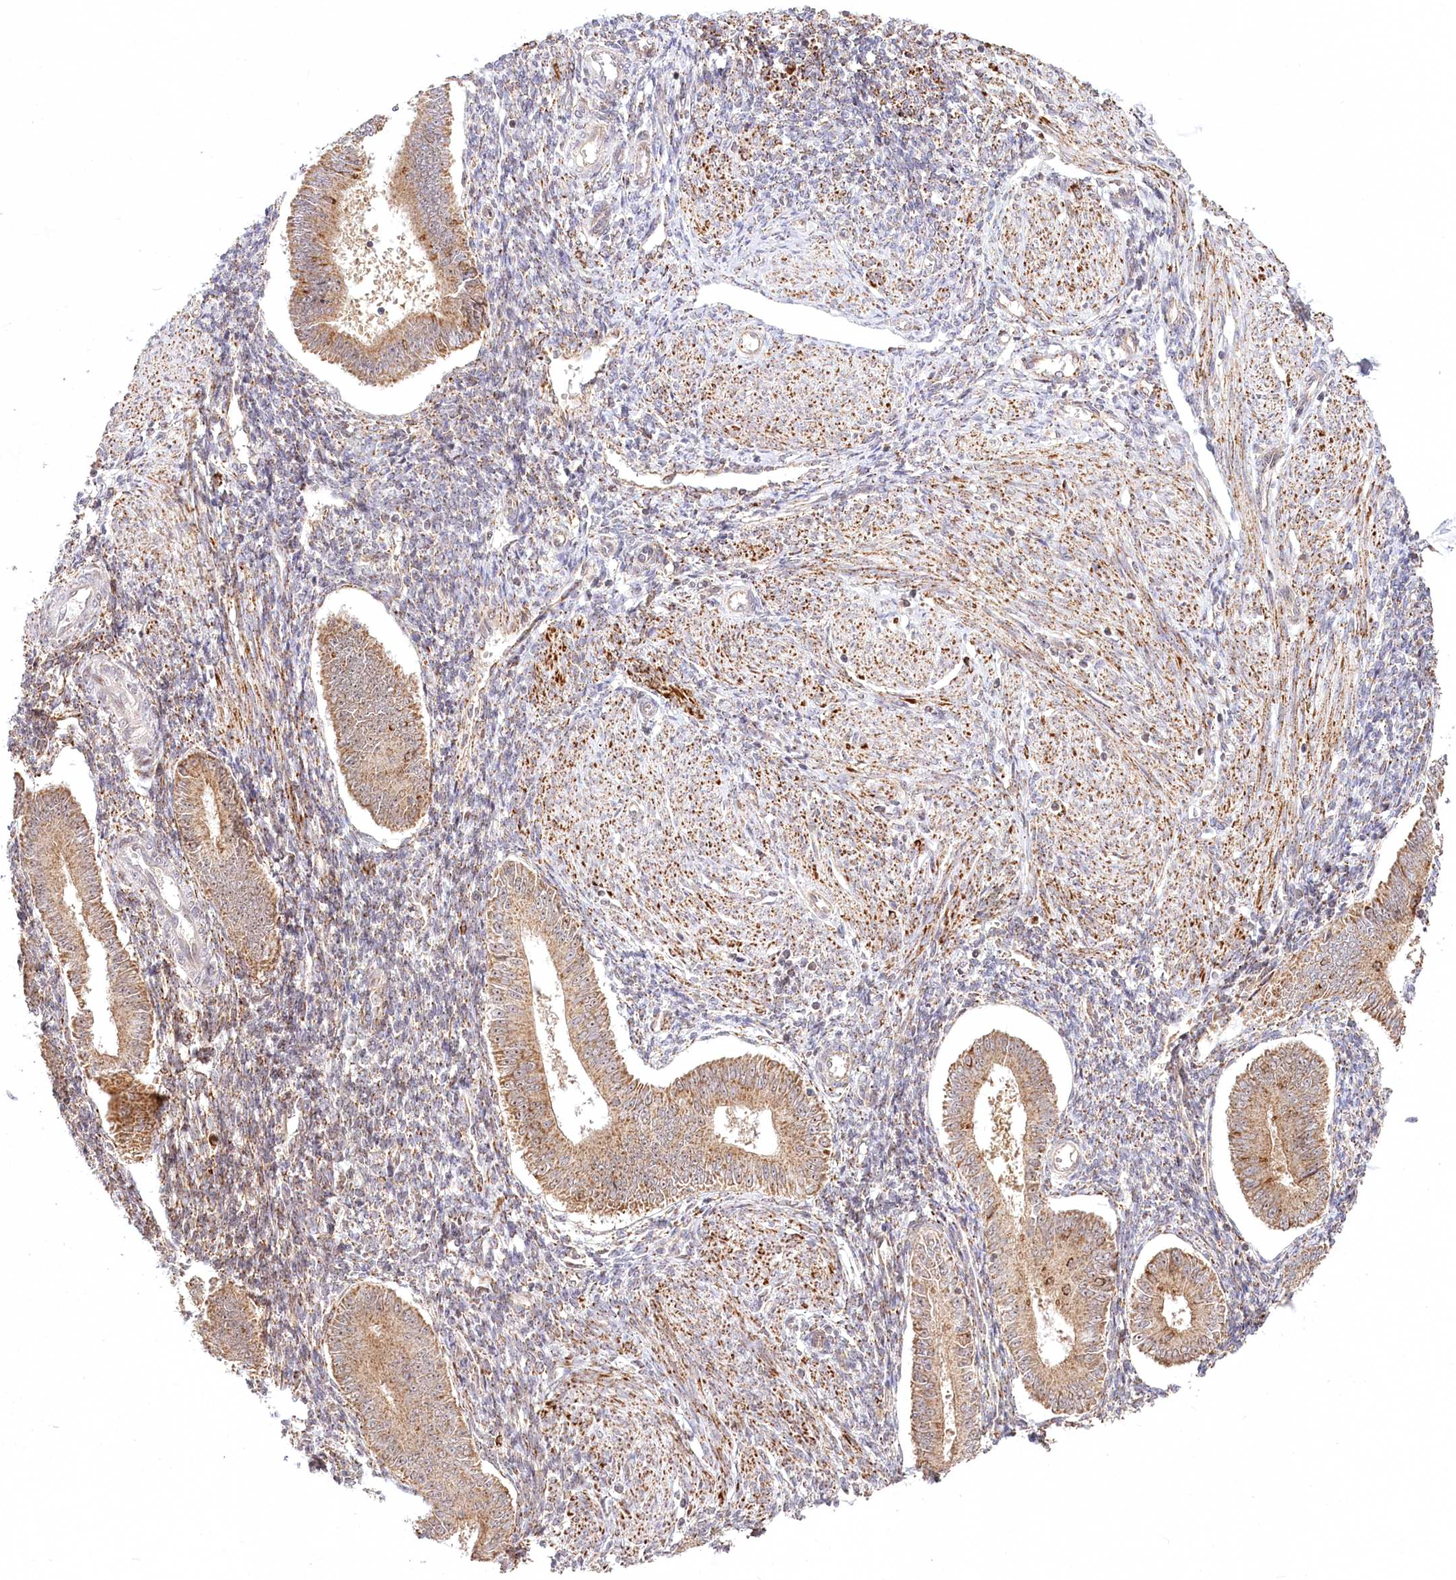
{"staining": {"intensity": "weak", "quantity": "25%-75%", "location": "cytoplasmic/membranous"}, "tissue": "endometrium", "cell_type": "Cells in endometrial stroma", "image_type": "normal", "snomed": [{"axis": "morphology", "description": "Normal tissue, NOS"}, {"axis": "topography", "description": "Uterus"}, {"axis": "topography", "description": "Endometrium"}], "caption": "Immunohistochemistry (IHC) (DAB (3,3'-diaminobenzidine)) staining of normal human endometrium reveals weak cytoplasmic/membranous protein staining in about 25%-75% of cells in endometrial stroma. The protein of interest is shown in brown color, while the nuclei are stained blue.", "gene": "RTN4IP1", "patient": {"sex": "female", "age": 48}}